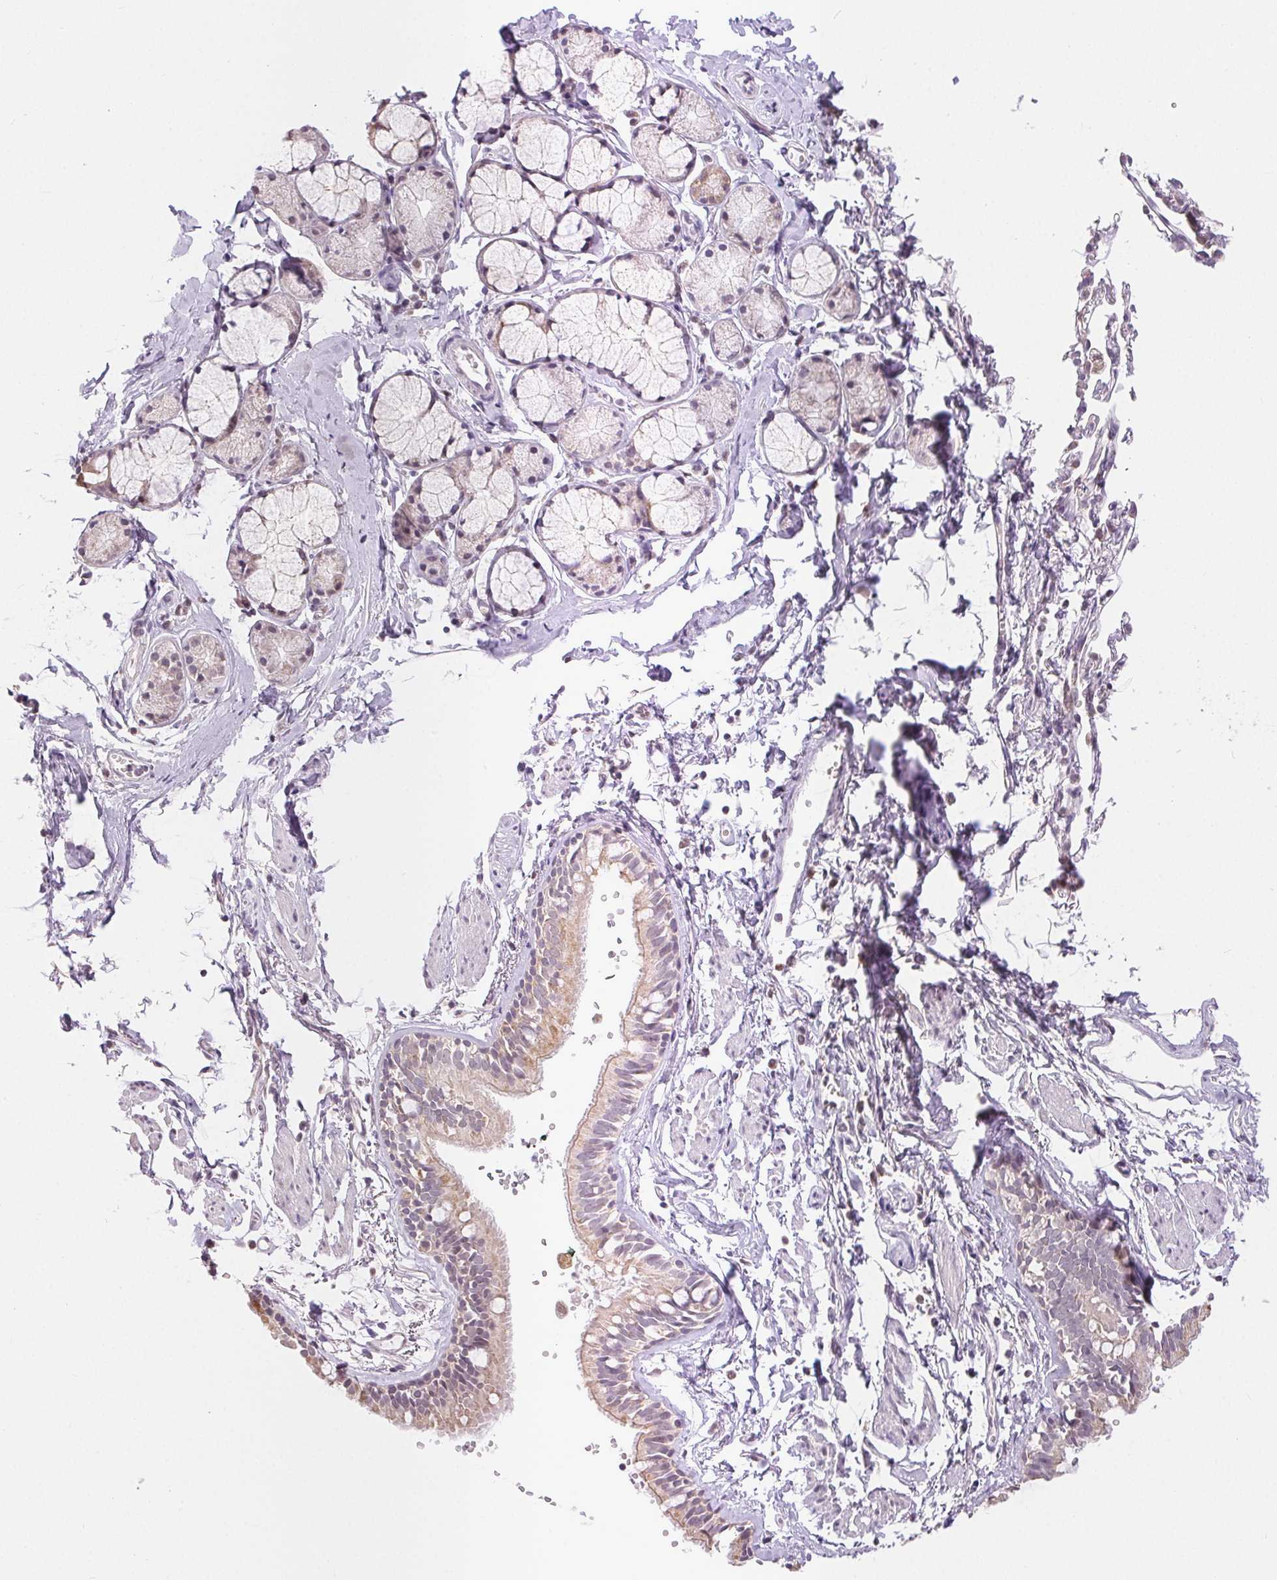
{"staining": {"intensity": "weak", "quantity": "<25%", "location": "cytoplasmic/membranous,nuclear"}, "tissue": "bronchus", "cell_type": "Respiratory epithelial cells", "image_type": "normal", "snomed": [{"axis": "morphology", "description": "Normal tissue, NOS"}, {"axis": "topography", "description": "Cartilage tissue"}, {"axis": "topography", "description": "Bronchus"}], "caption": "The micrograph demonstrates no staining of respiratory epithelial cells in unremarkable bronchus.", "gene": "POU2F2", "patient": {"sex": "female", "age": 59}}